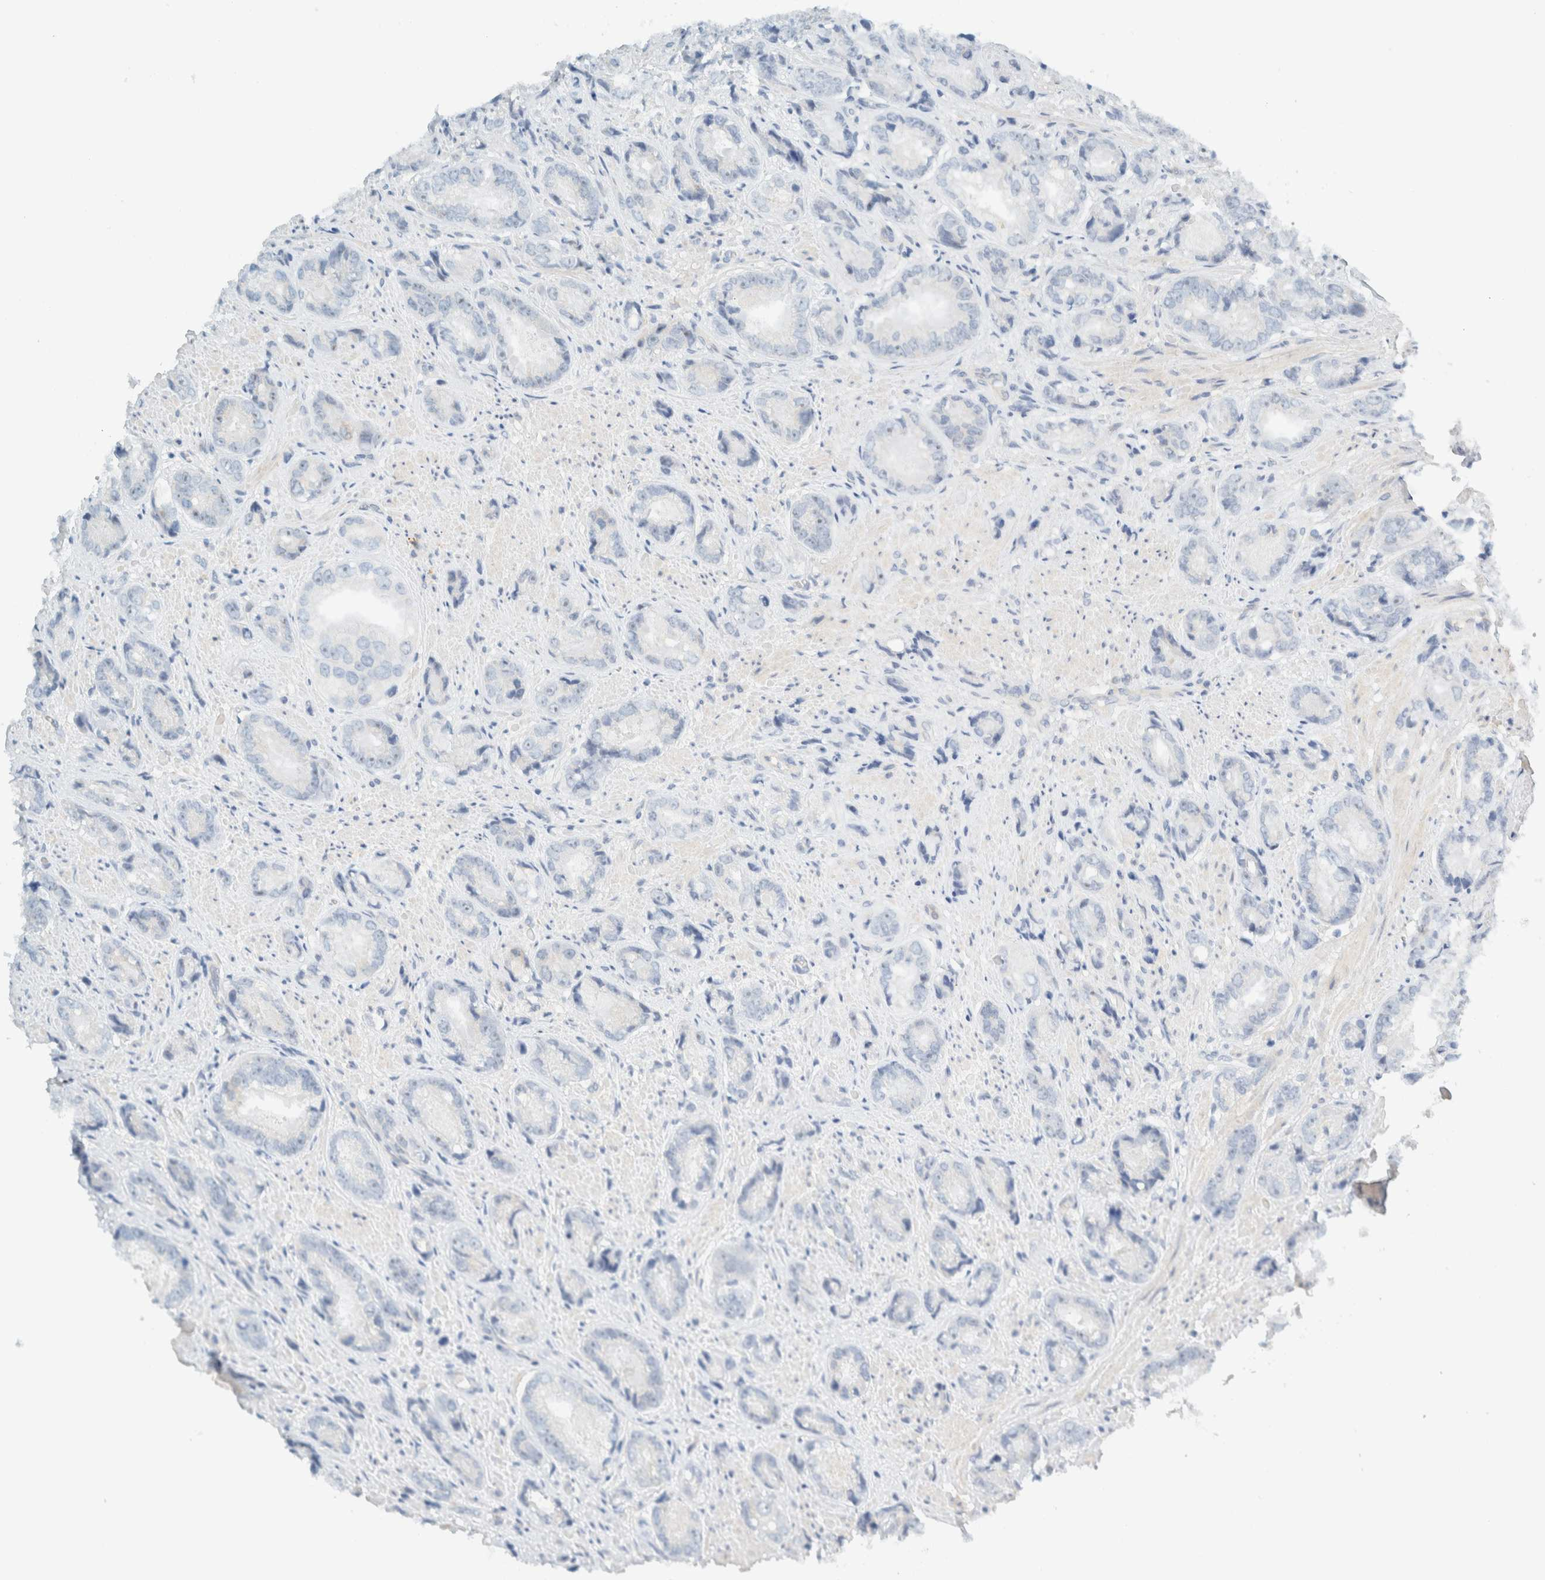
{"staining": {"intensity": "negative", "quantity": "none", "location": "none"}, "tissue": "prostate cancer", "cell_type": "Tumor cells", "image_type": "cancer", "snomed": [{"axis": "morphology", "description": "Adenocarcinoma, High grade"}, {"axis": "topography", "description": "Prostate"}], "caption": "This is an IHC micrograph of human prostate adenocarcinoma (high-grade). There is no staining in tumor cells.", "gene": "NDE1", "patient": {"sex": "male", "age": 61}}